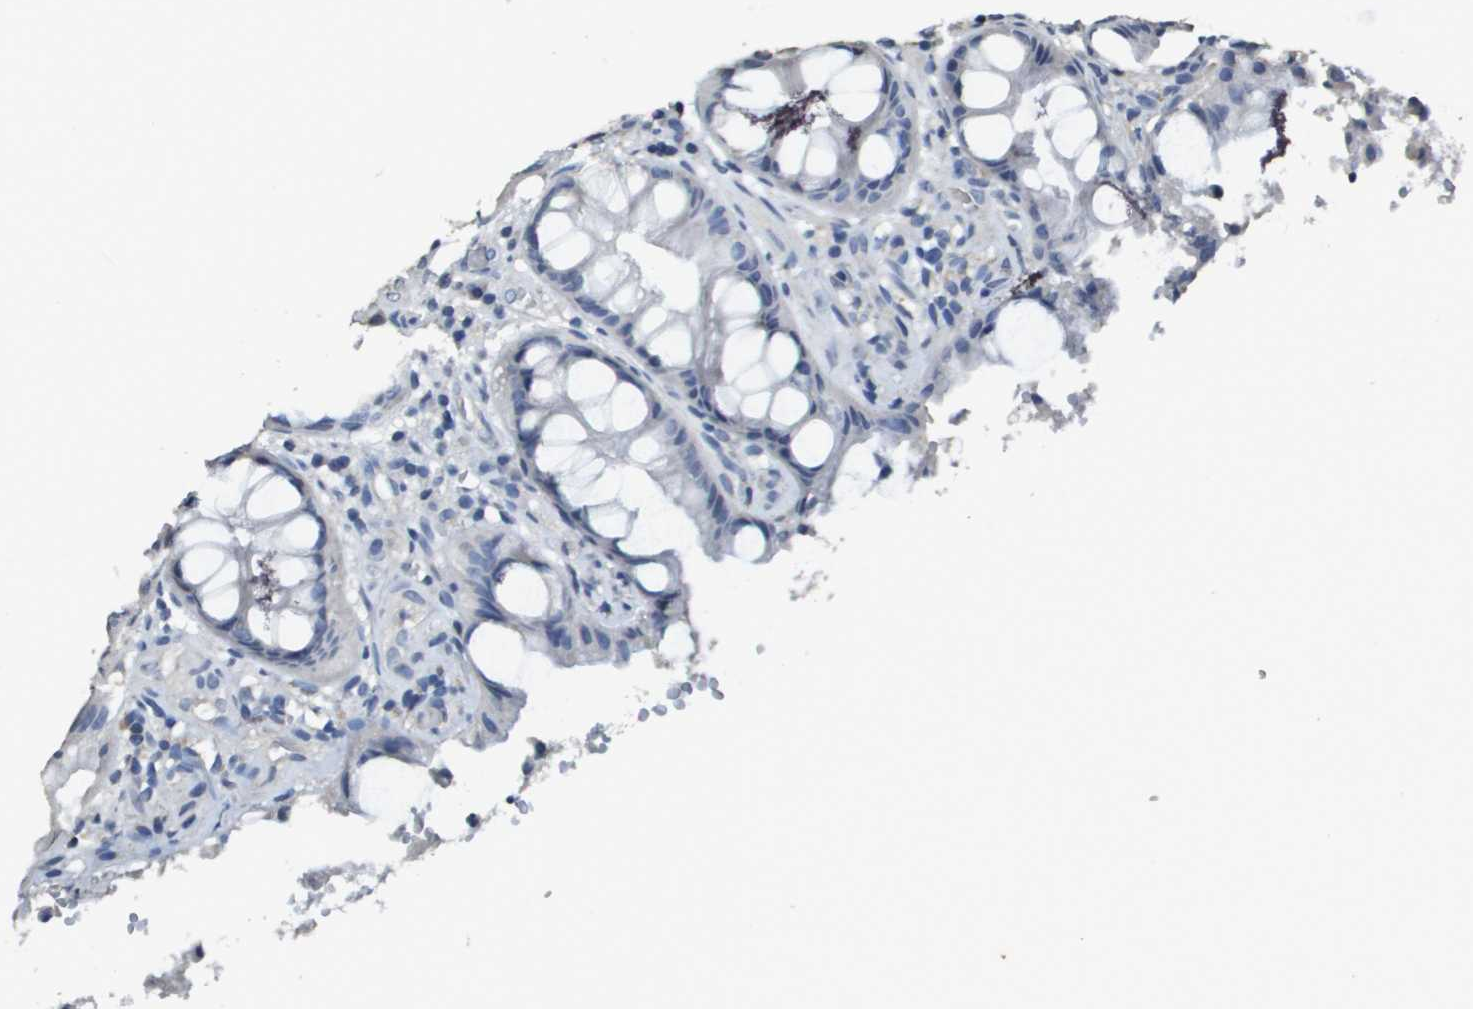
{"staining": {"intensity": "negative", "quantity": "none", "location": "none"}, "tissue": "colorectal cancer", "cell_type": "Tumor cells", "image_type": "cancer", "snomed": [{"axis": "morphology", "description": "Adenocarcinoma, NOS"}, {"axis": "topography", "description": "Colon"}], "caption": "This photomicrograph is of colorectal cancer stained with immunohistochemistry (IHC) to label a protein in brown with the nuclei are counter-stained blue. There is no staining in tumor cells. Nuclei are stained in blue.", "gene": "MT3", "patient": {"sex": "female", "age": 57}}